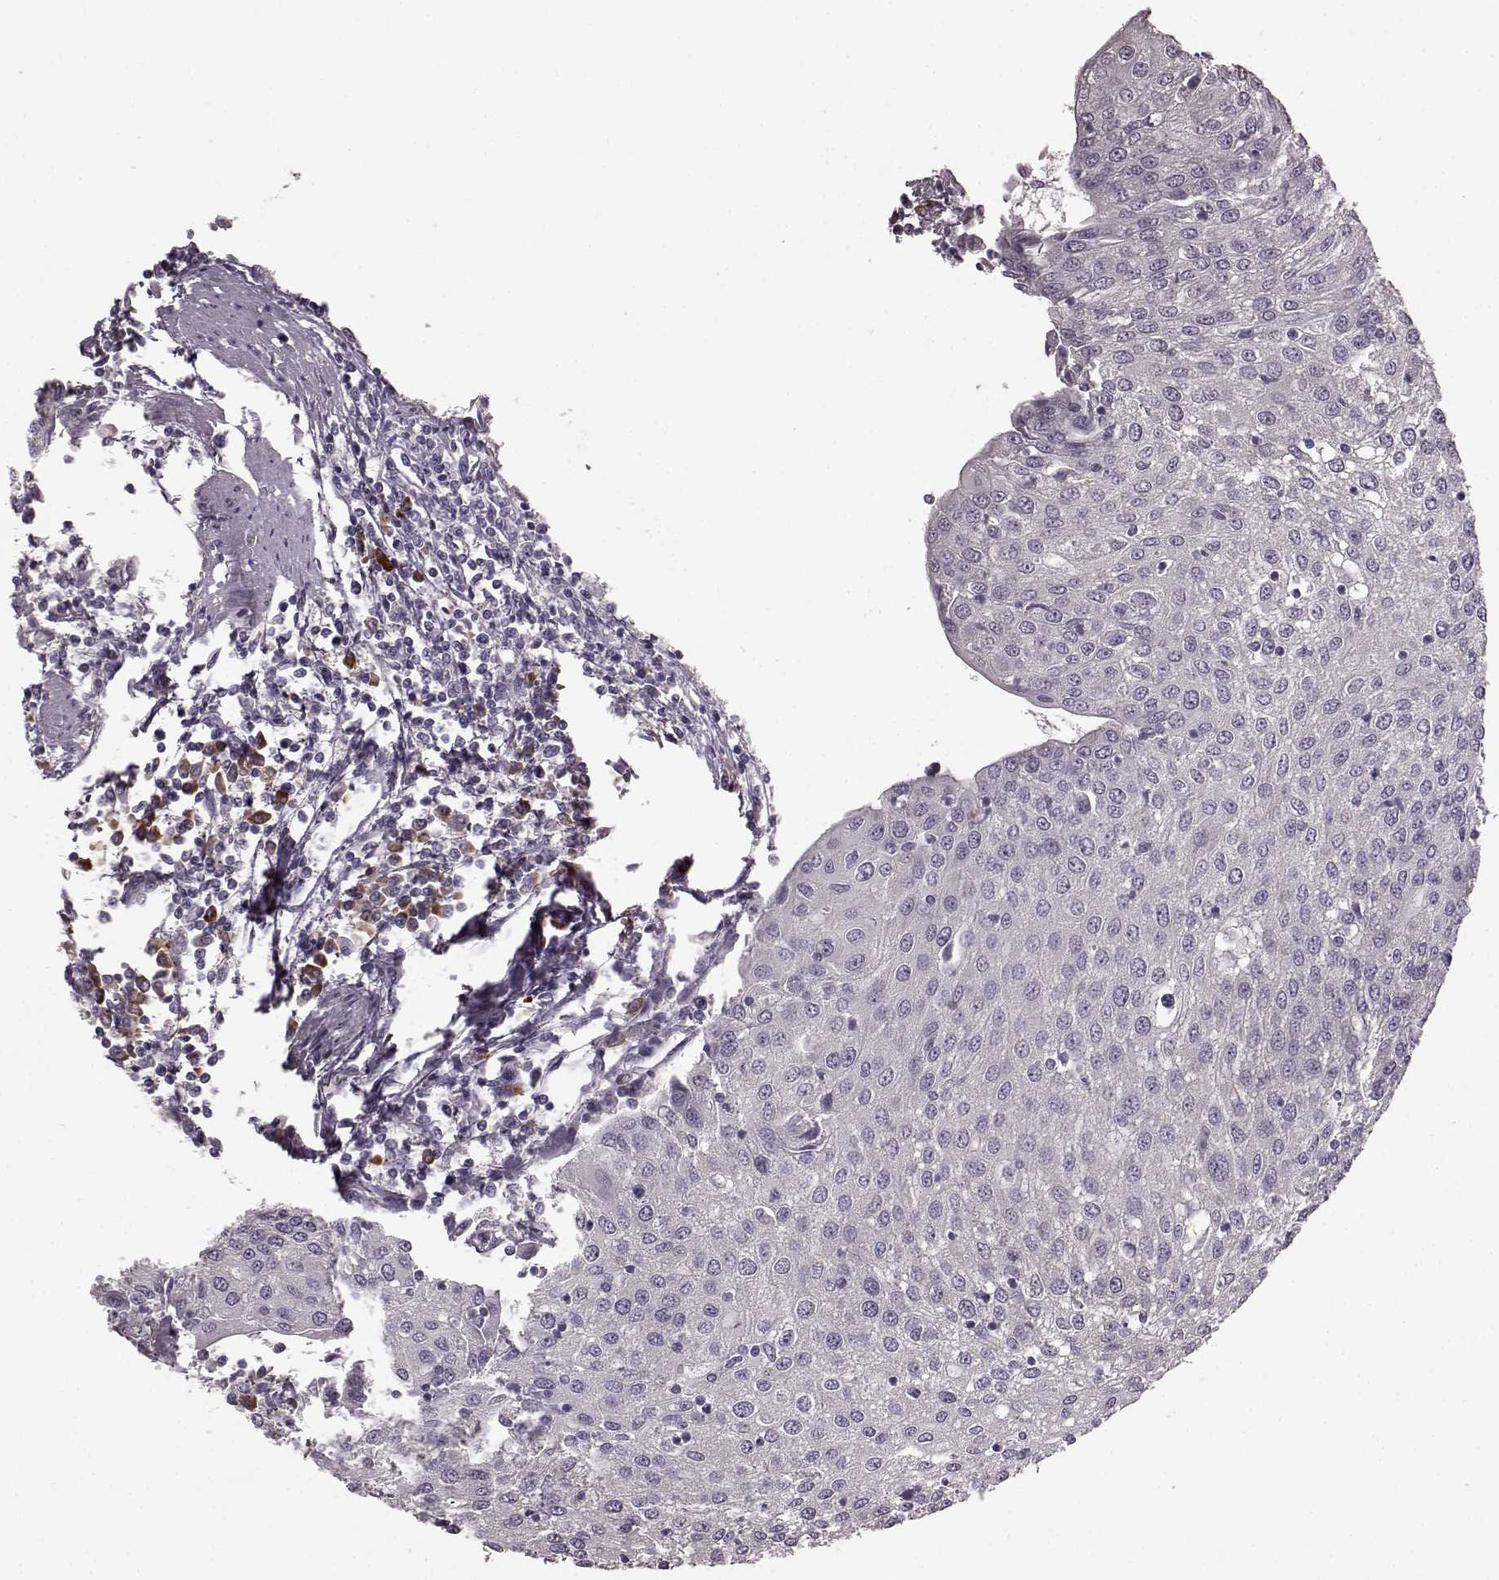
{"staining": {"intensity": "negative", "quantity": "none", "location": "none"}, "tissue": "urothelial cancer", "cell_type": "Tumor cells", "image_type": "cancer", "snomed": [{"axis": "morphology", "description": "Urothelial carcinoma, High grade"}, {"axis": "topography", "description": "Urinary bladder"}], "caption": "A high-resolution image shows immunohistochemistry staining of urothelial carcinoma (high-grade), which reveals no significant positivity in tumor cells. (Stains: DAB (3,3'-diaminobenzidine) immunohistochemistry (IHC) with hematoxylin counter stain, Microscopy: brightfield microscopy at high magnification).", "gene": "CD28", "patient": {"sex": "female", "age": 85}}